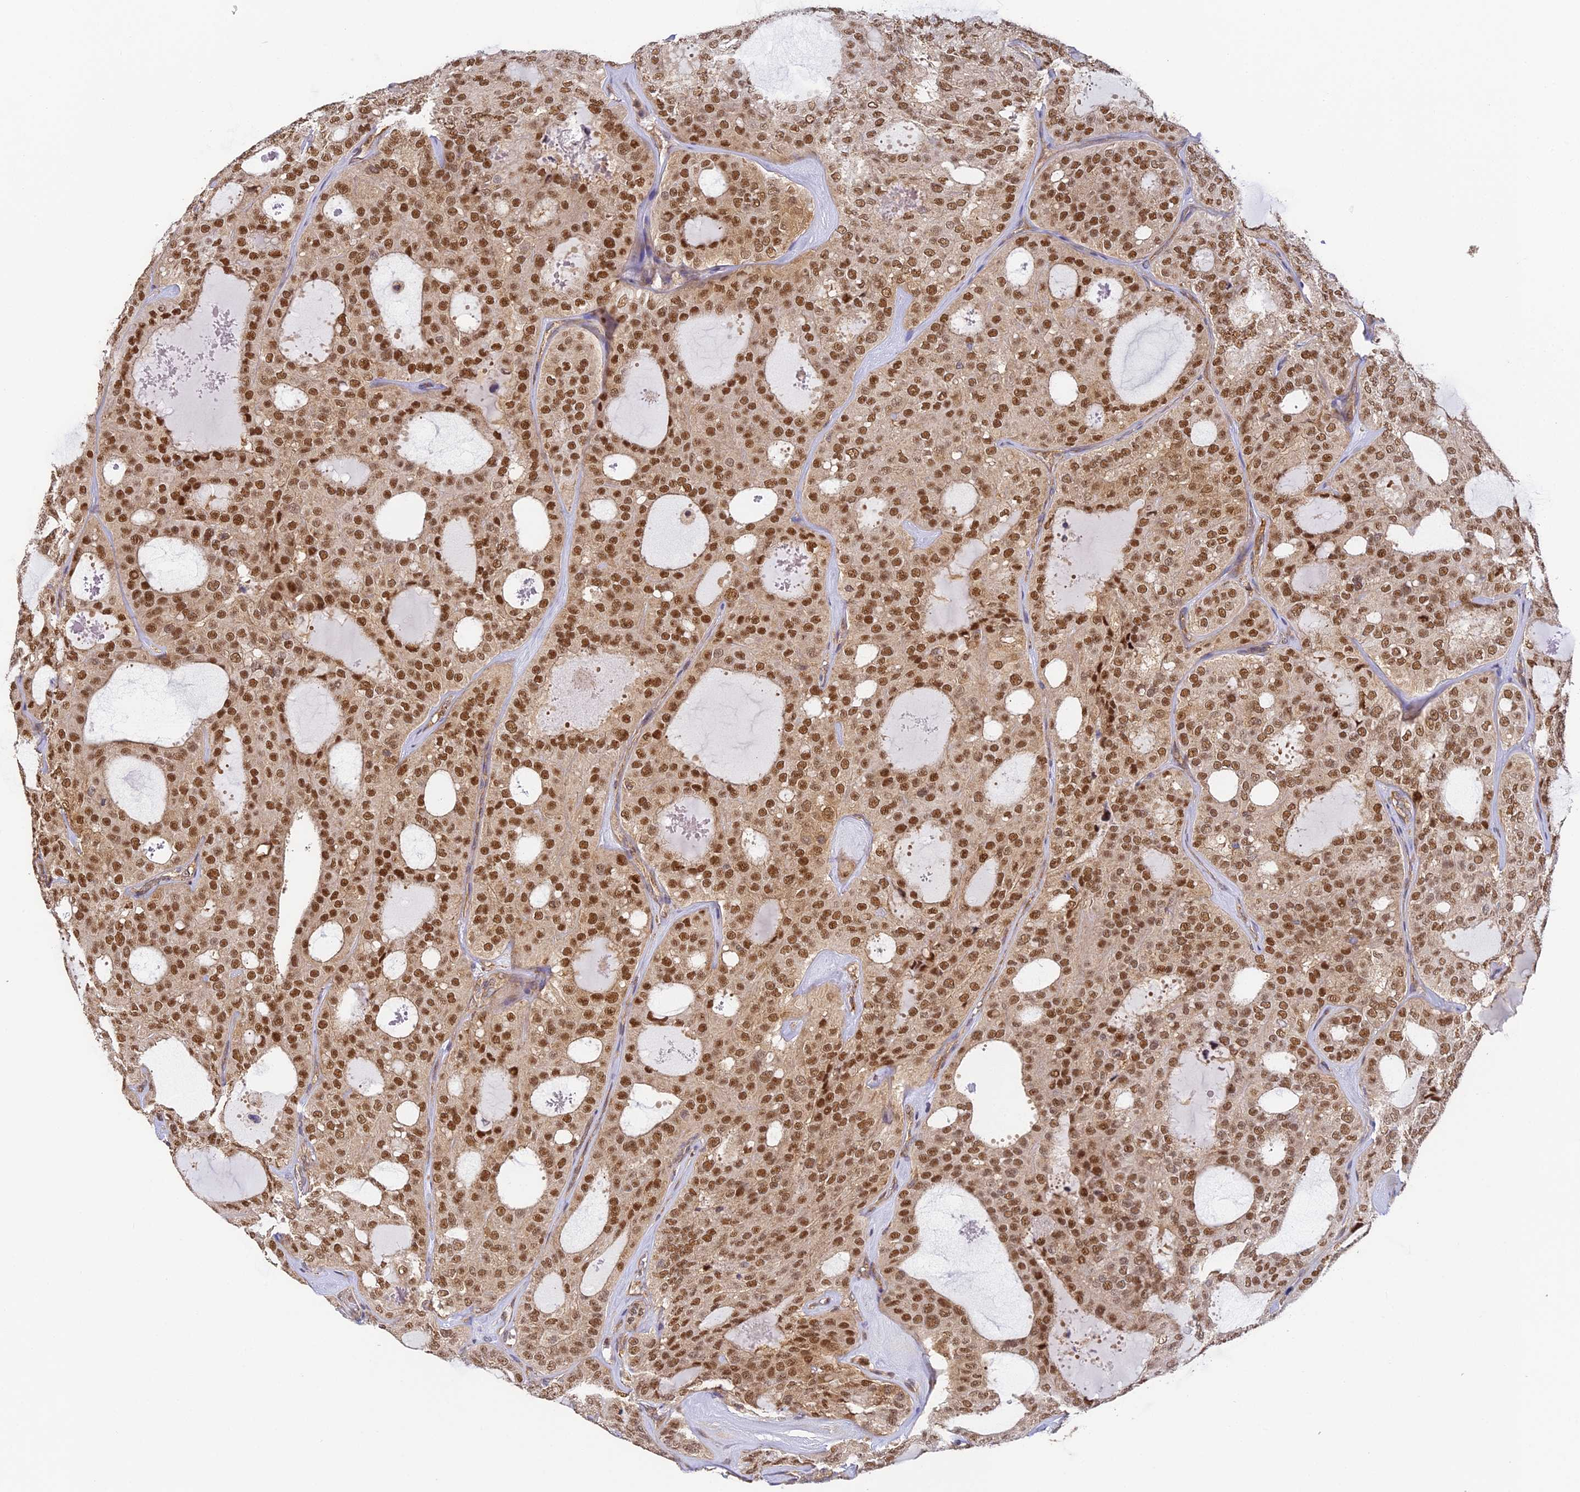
{"staining": {"intensity": "moderate", "quantity": ">75%", "location": "cytoplasmic/membranous,nuclear"}, "tissue": "thyroid cancer", "cell_type": "Tumor cells", "image_type": "cancer", "snomed": [{"axis": "morphology", "description": "Follicular adenoma carcinoma, NOS"}, {"axis": "topography", "description": "Thyroid gland"}], "caption": "Human follicular adenoma carcinoma (thyroid) stained for a protein (brown) reveals moderate cytoplasmic/membranous and nuclear positive expression in approximately >75% of tumor cells.", "gene": "ZNF443", "patient": {"sex": "male", "age": 75}}